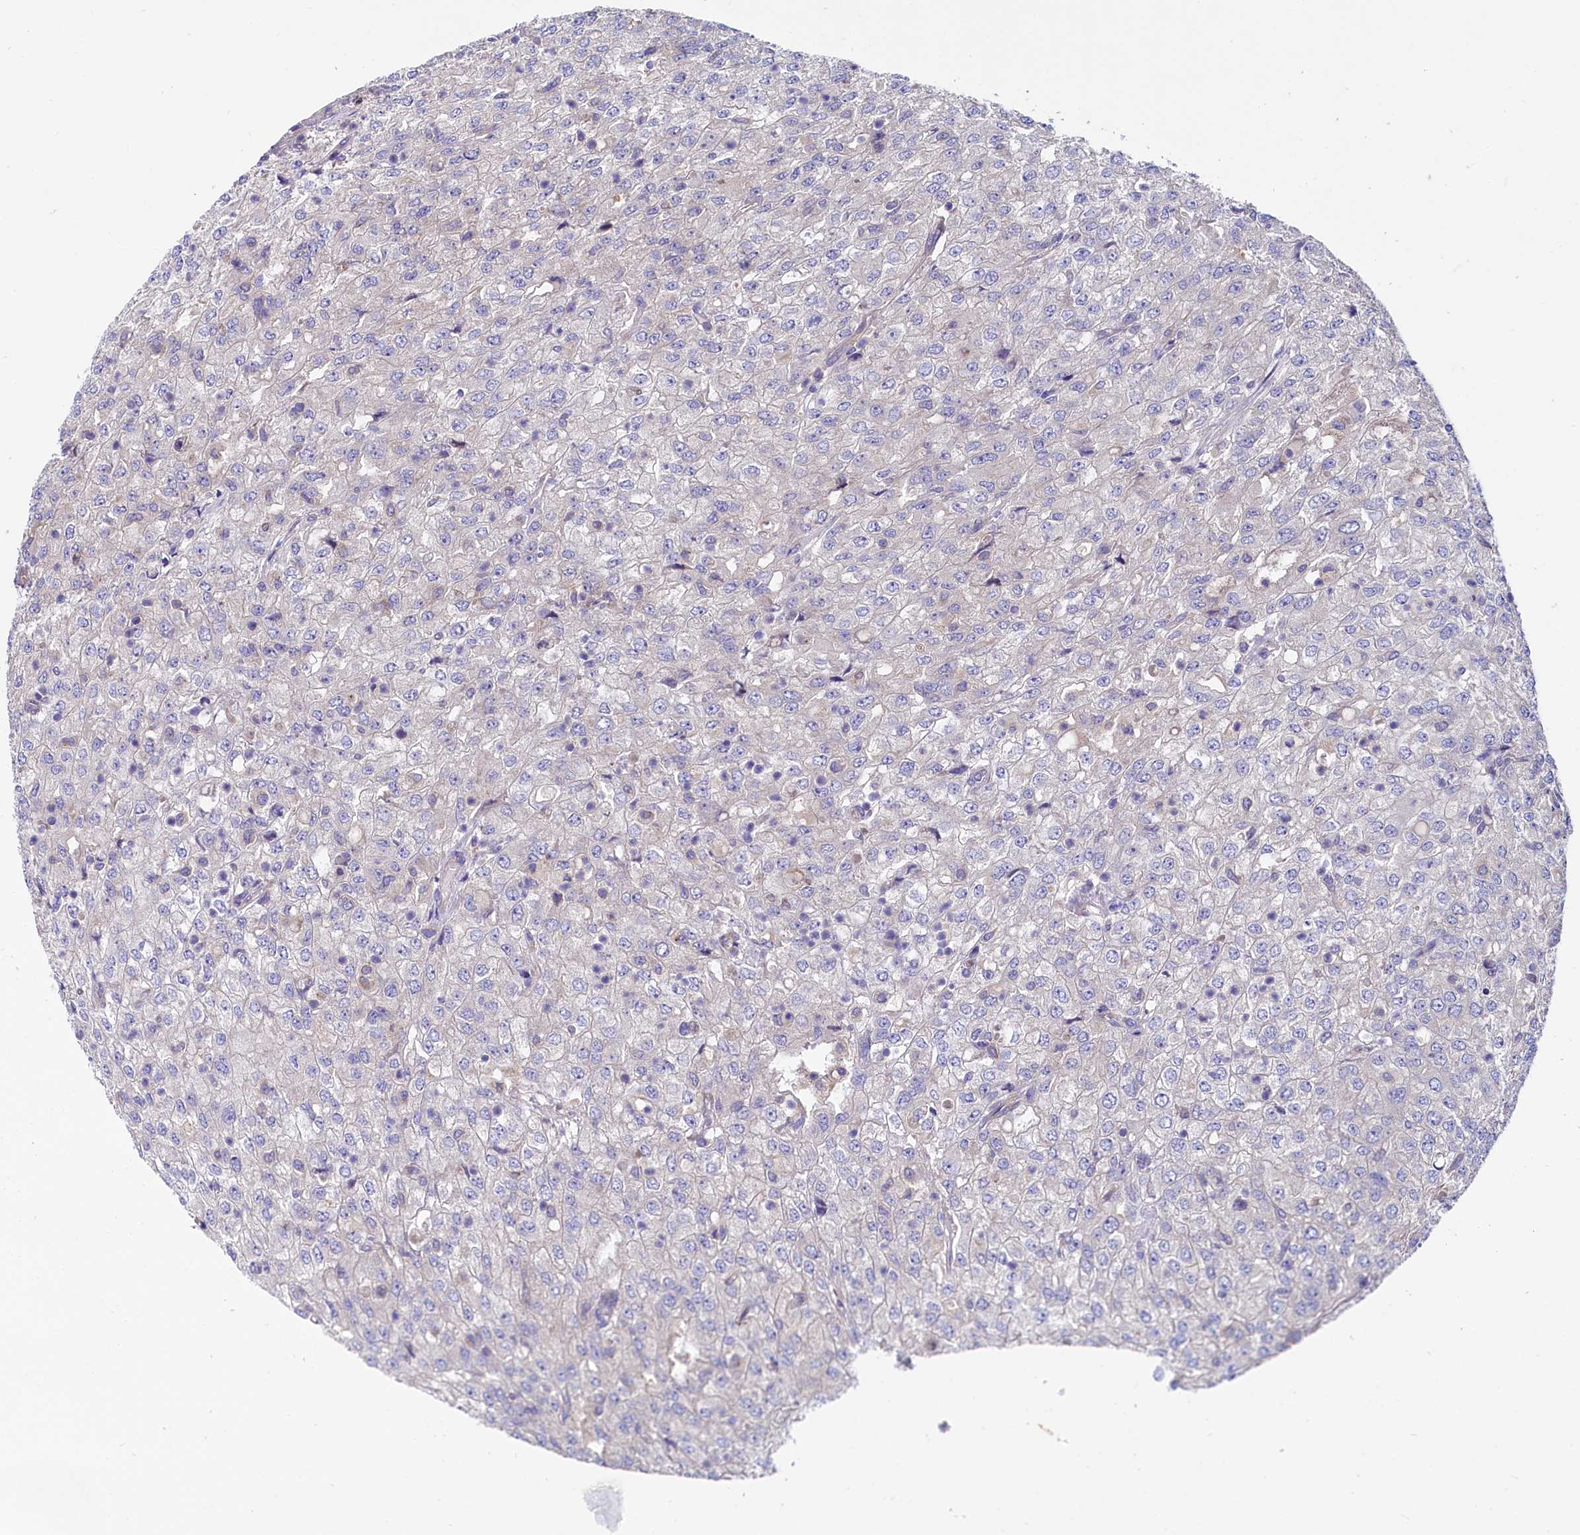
{"staining": {"intensity": "negative", "quantity": "none", "location": "none"}, "tissue": "renal cancer", "cell_type": "Tumor cells", "image_type": "cancer", "snomed": [{"axis": "morphology", "description": "Adenocarcinoma, NOS"}, {"axis": "topography", "description": "Kidney"}], "caption": "An IHC micrograph of adenocarcinoma (renal) is shown. There is no staining in tumor cells of adenocarcinoma (renal).", "gene": "QARS1", "patient": {"sex": "female", "age": 54}}